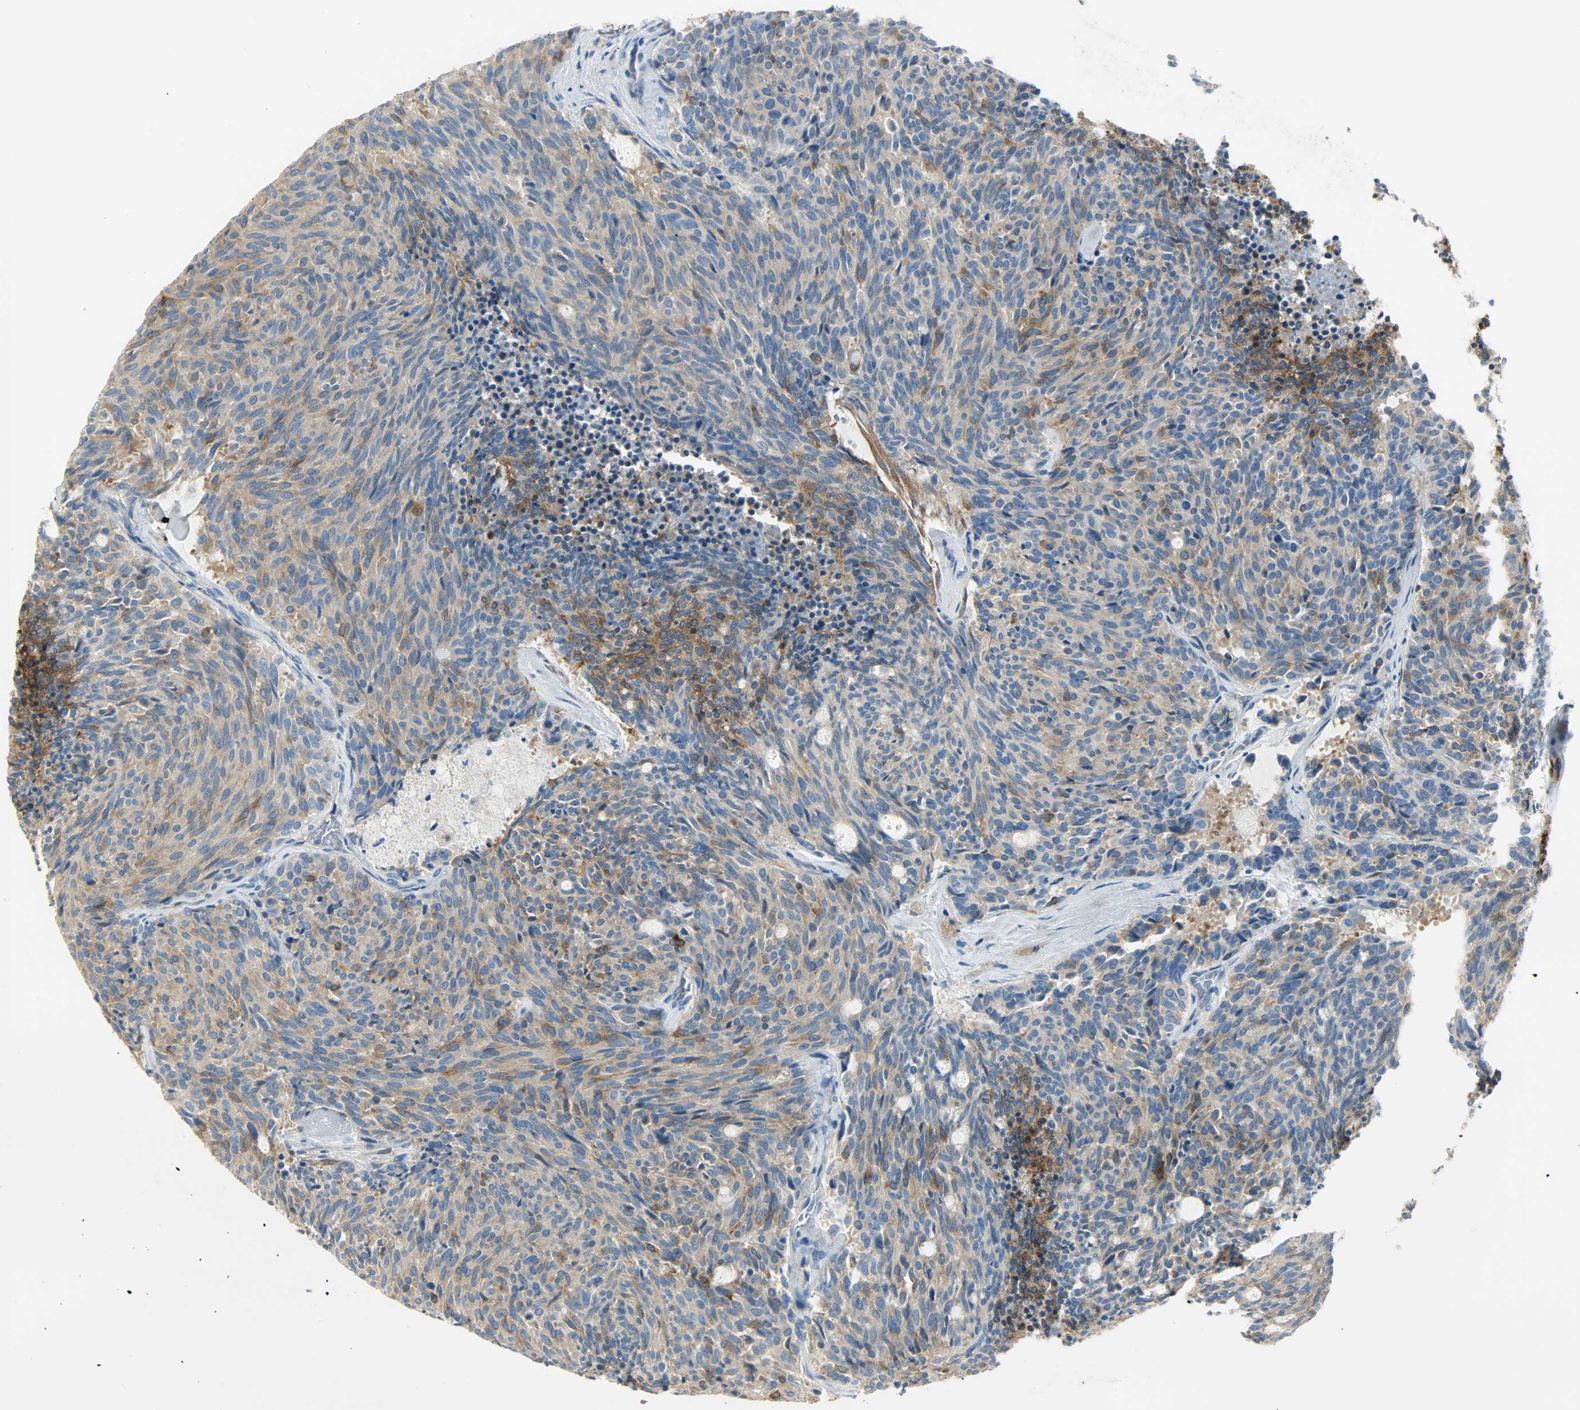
{"staining": {"intensity": "moderate", "quantity": ">75%", "location": "cytoplasmic/membranous"}, "tissue": "carcinoid", "cell_type": "Tumor cells", "image_type": "cancer", "snomed": [{"axis": "morphology", "description": "Carcinoid, malignant, NOS"}, {"axis": "topography", "description": "Pancreas"}], "caption": "The photomicrograph displays immunohistochemical staining of carcinoid (malignant). There is moderate cytoplasmic/membranous staining is seen in about >75% of tumor cells. Ihc stains the protein in brown and the nuclei are stained blue.", "gene": "WARS1", "patient": {"sex": "female", "age": 54}}